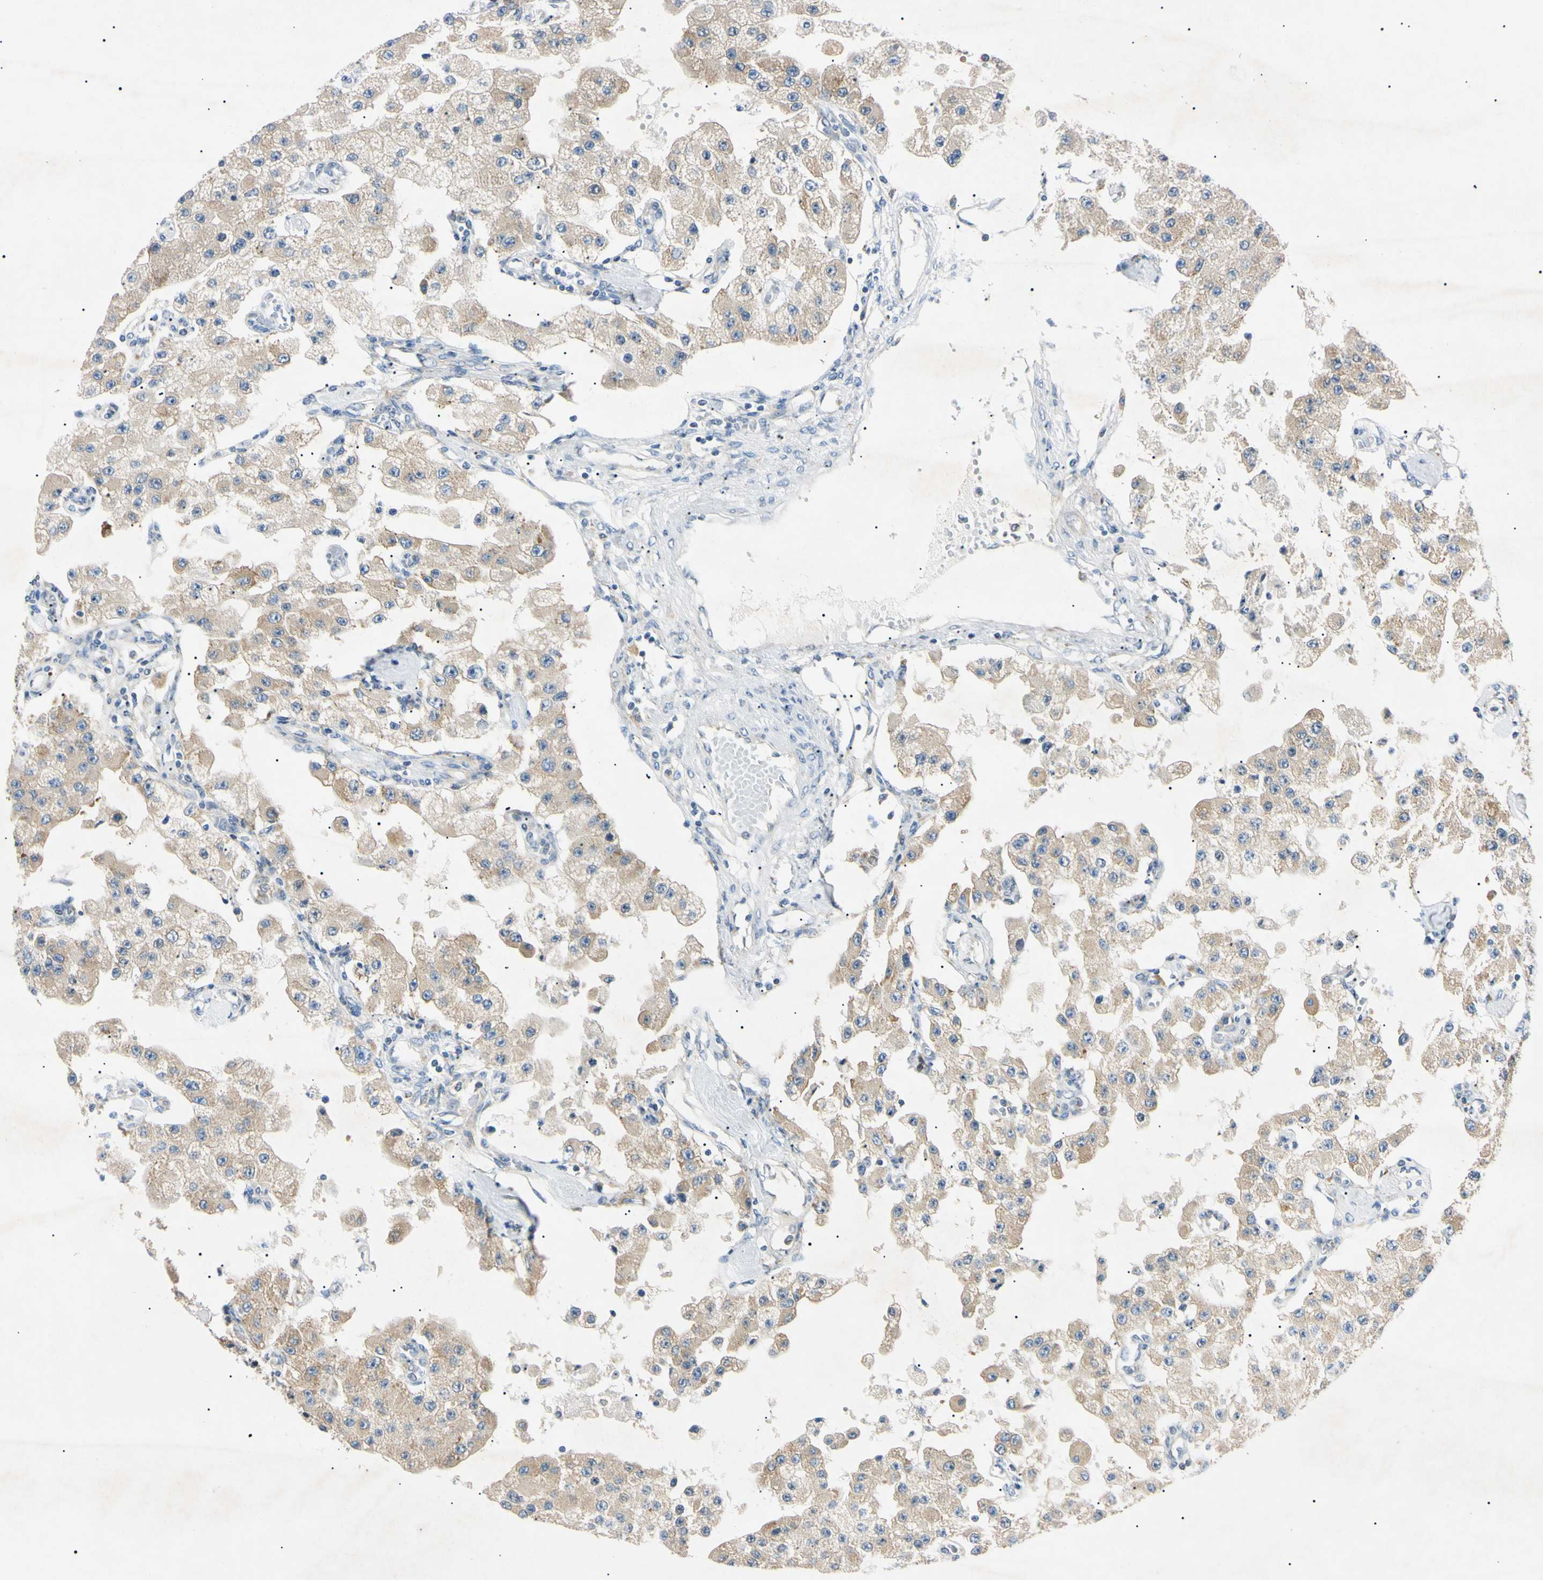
{"staining": {"intensity": "weak", "quantity": ">75%", "location": "cytoplasmic/membranous"}, "tissue": "carcinoid", "cell_type": "Tumor cells", "image_type": "cancer", "snomed": [{"axis": "morphology", "description": "Carcinoid, malignant, NOS"}, {"axis": "topography", "description": "Pancreas"}], "caption": "Protein expression analysis of malignant carcinoid demonstrates weak cytoplasmic/membranous staining in about >75% of tumor cells.", "gene": "DNAJB12", "patient": {"sex": "male", "age": 41}}